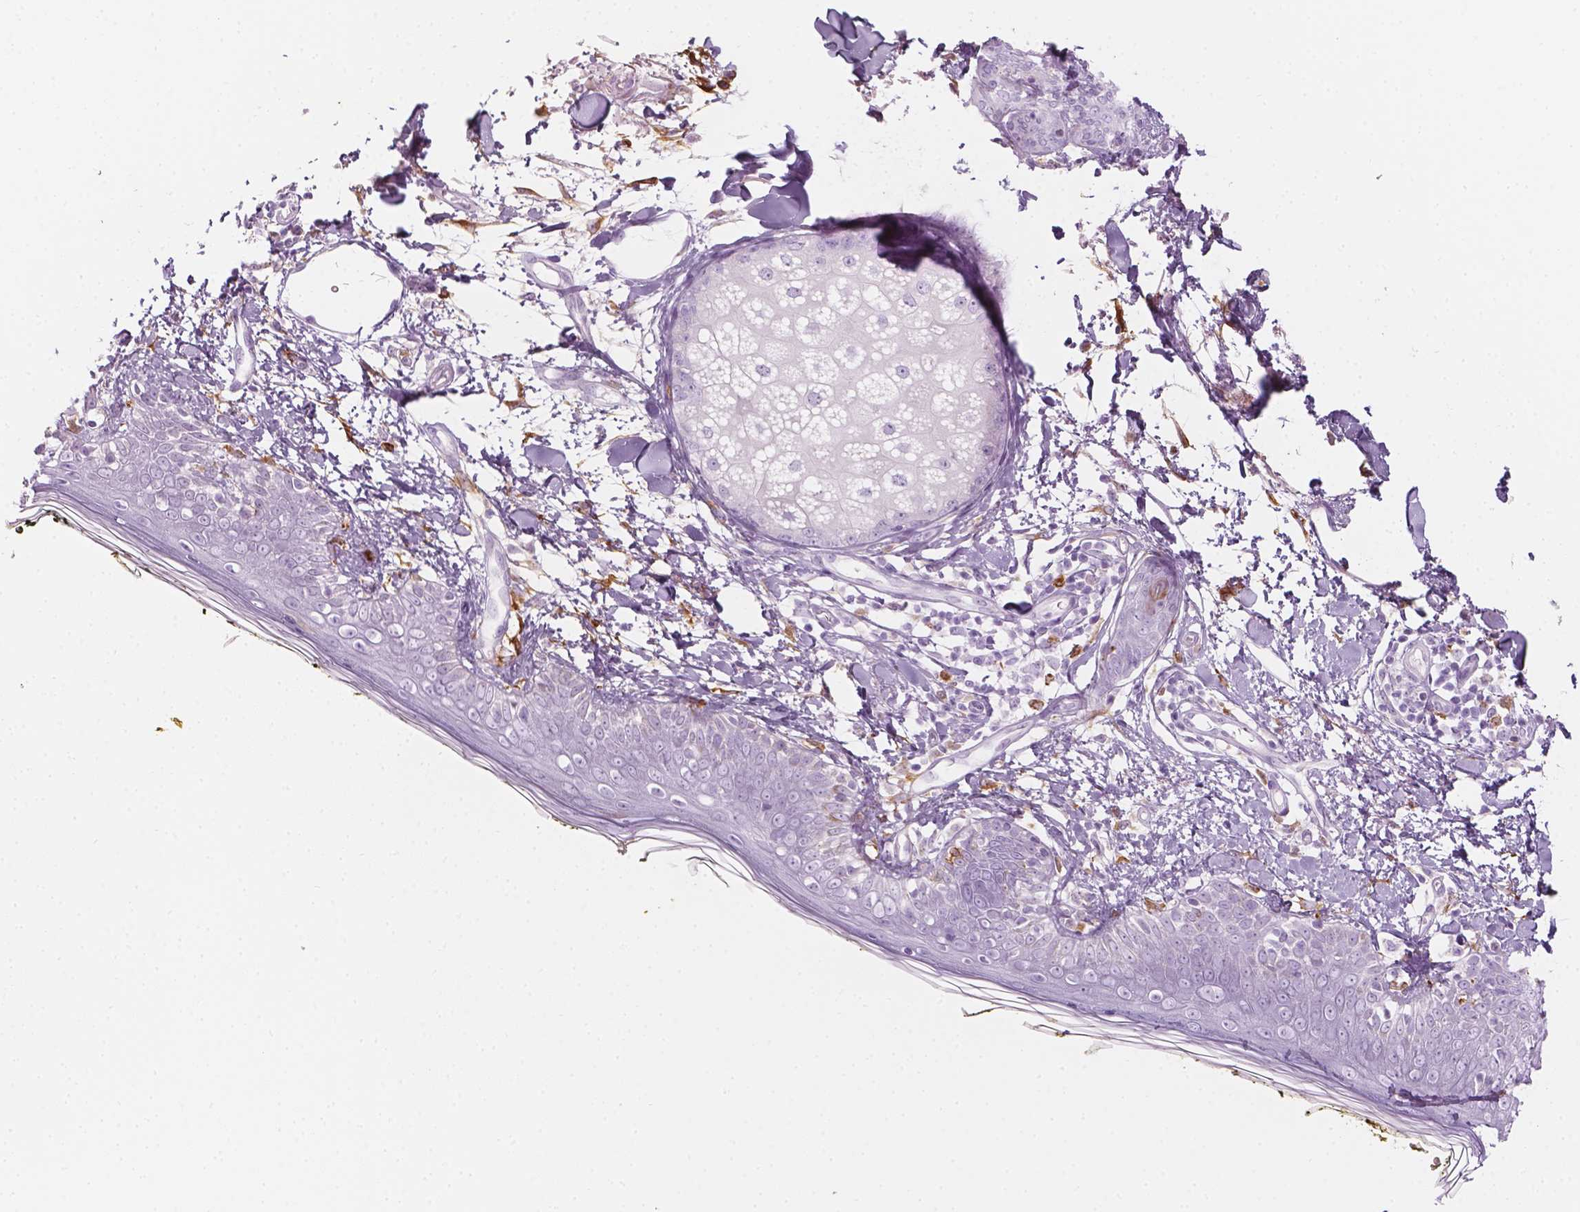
{"staining": {"intensity": "negative", "quantity": "none", "location": "none"}, "tissue": "skin", "cell_type": "Fibroblasts", "image_type": "normal", "snomed": [{"axis": "morphology", "description": "Normal tissue, NOS"}, {"axis": "topography", "description": "Skin"}], "caption": "Image shows no significant protein expression in fibroblasts of benign skin.", "gene": "CES1", "patient": {"sex": "male", "age": 76}}